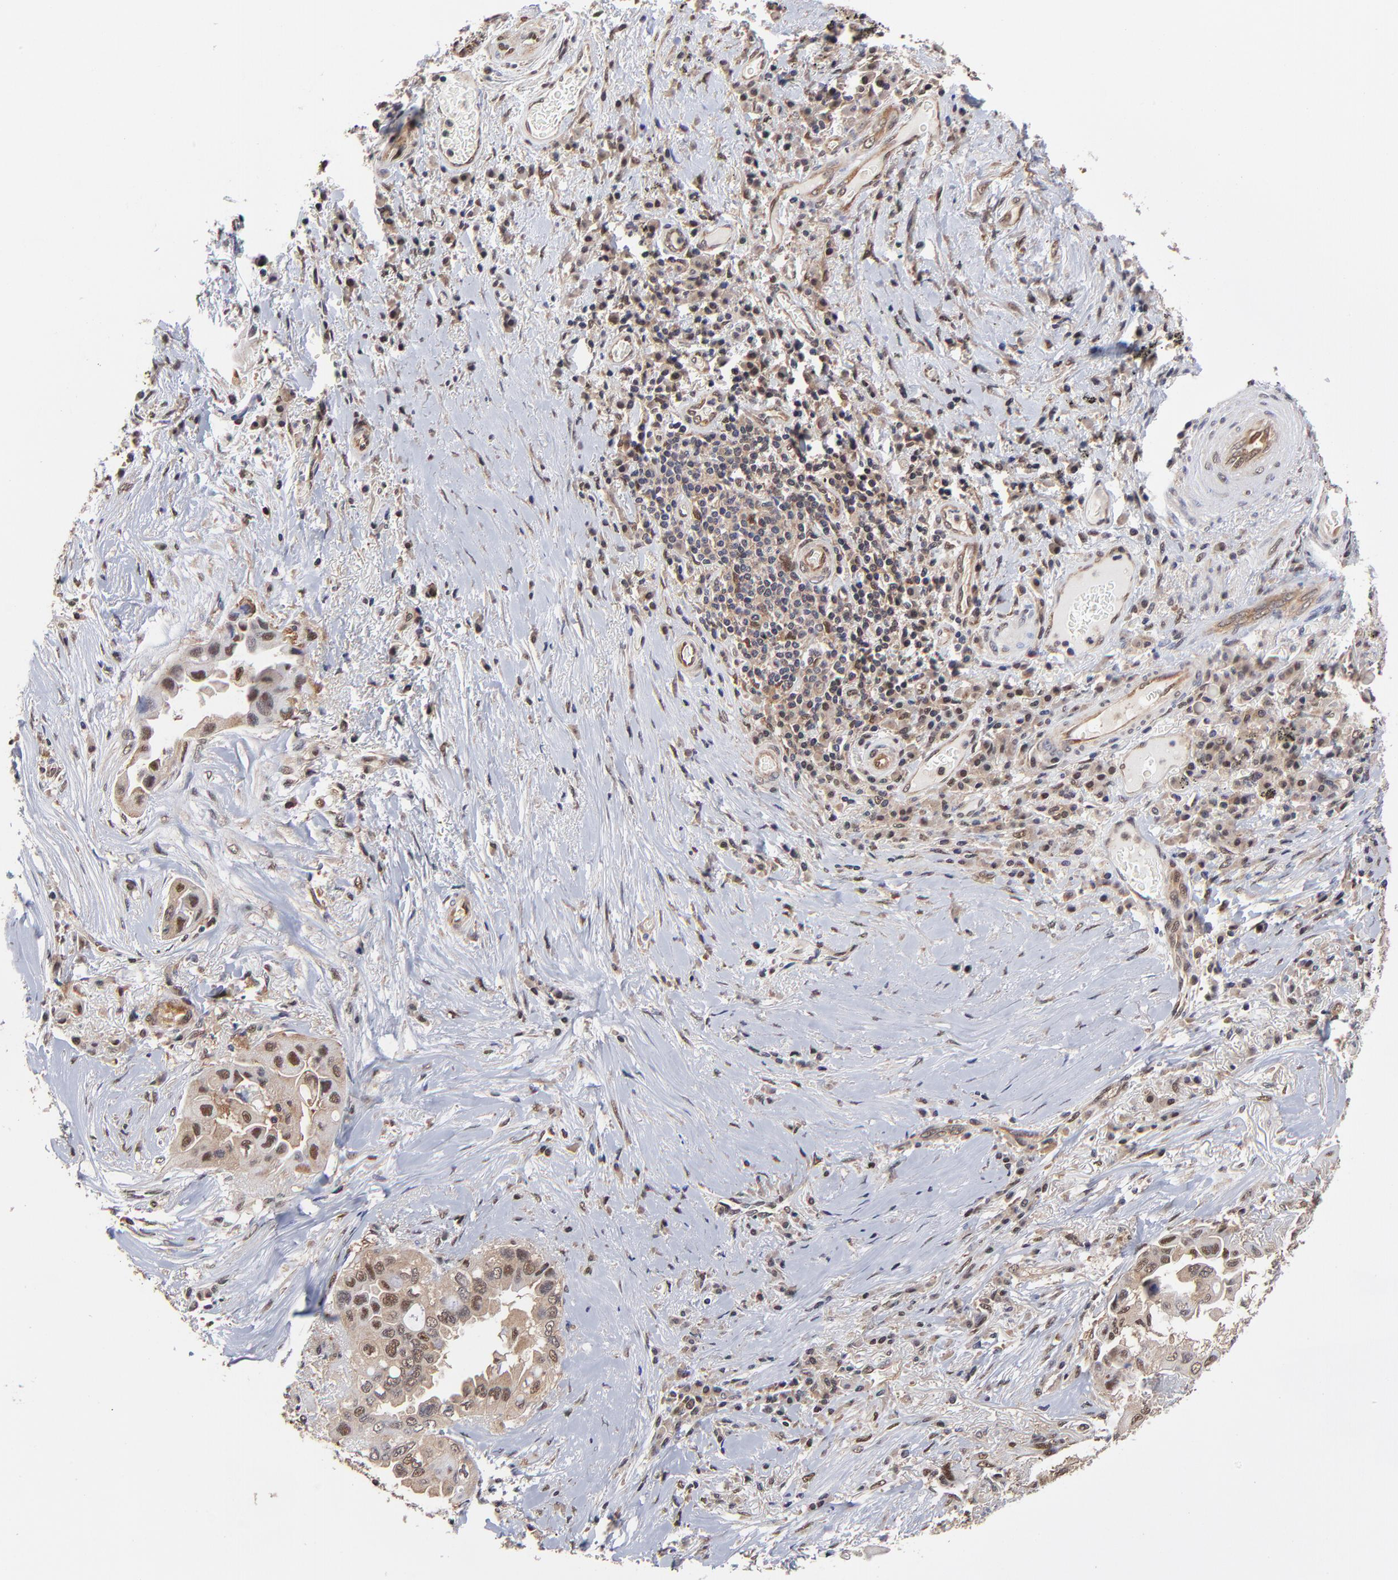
{"staining": {"intensity": "moderate", "quantity": "25%-75%", "location": "nuclear"}, "tissue": "lung cancer", "cell_type": "Tumor cells", "image_type": "cancer", "snomed": [{"axis": "morphology", "description": "Adenocarcinoma, NOS"}, {"axis": "topography", "description": "Lung"}], "caption": "Immunohistochemical staining of human lung cancer exhibits moderate nuclear protein staining in about 25%-75% of tumor cells. (DAB (3,3'-diaminobenzidine) IHC with brightfield microscopy, high magnification).", "gene": "PSMC4", "patient": {"sex": "female", "age": 76}}